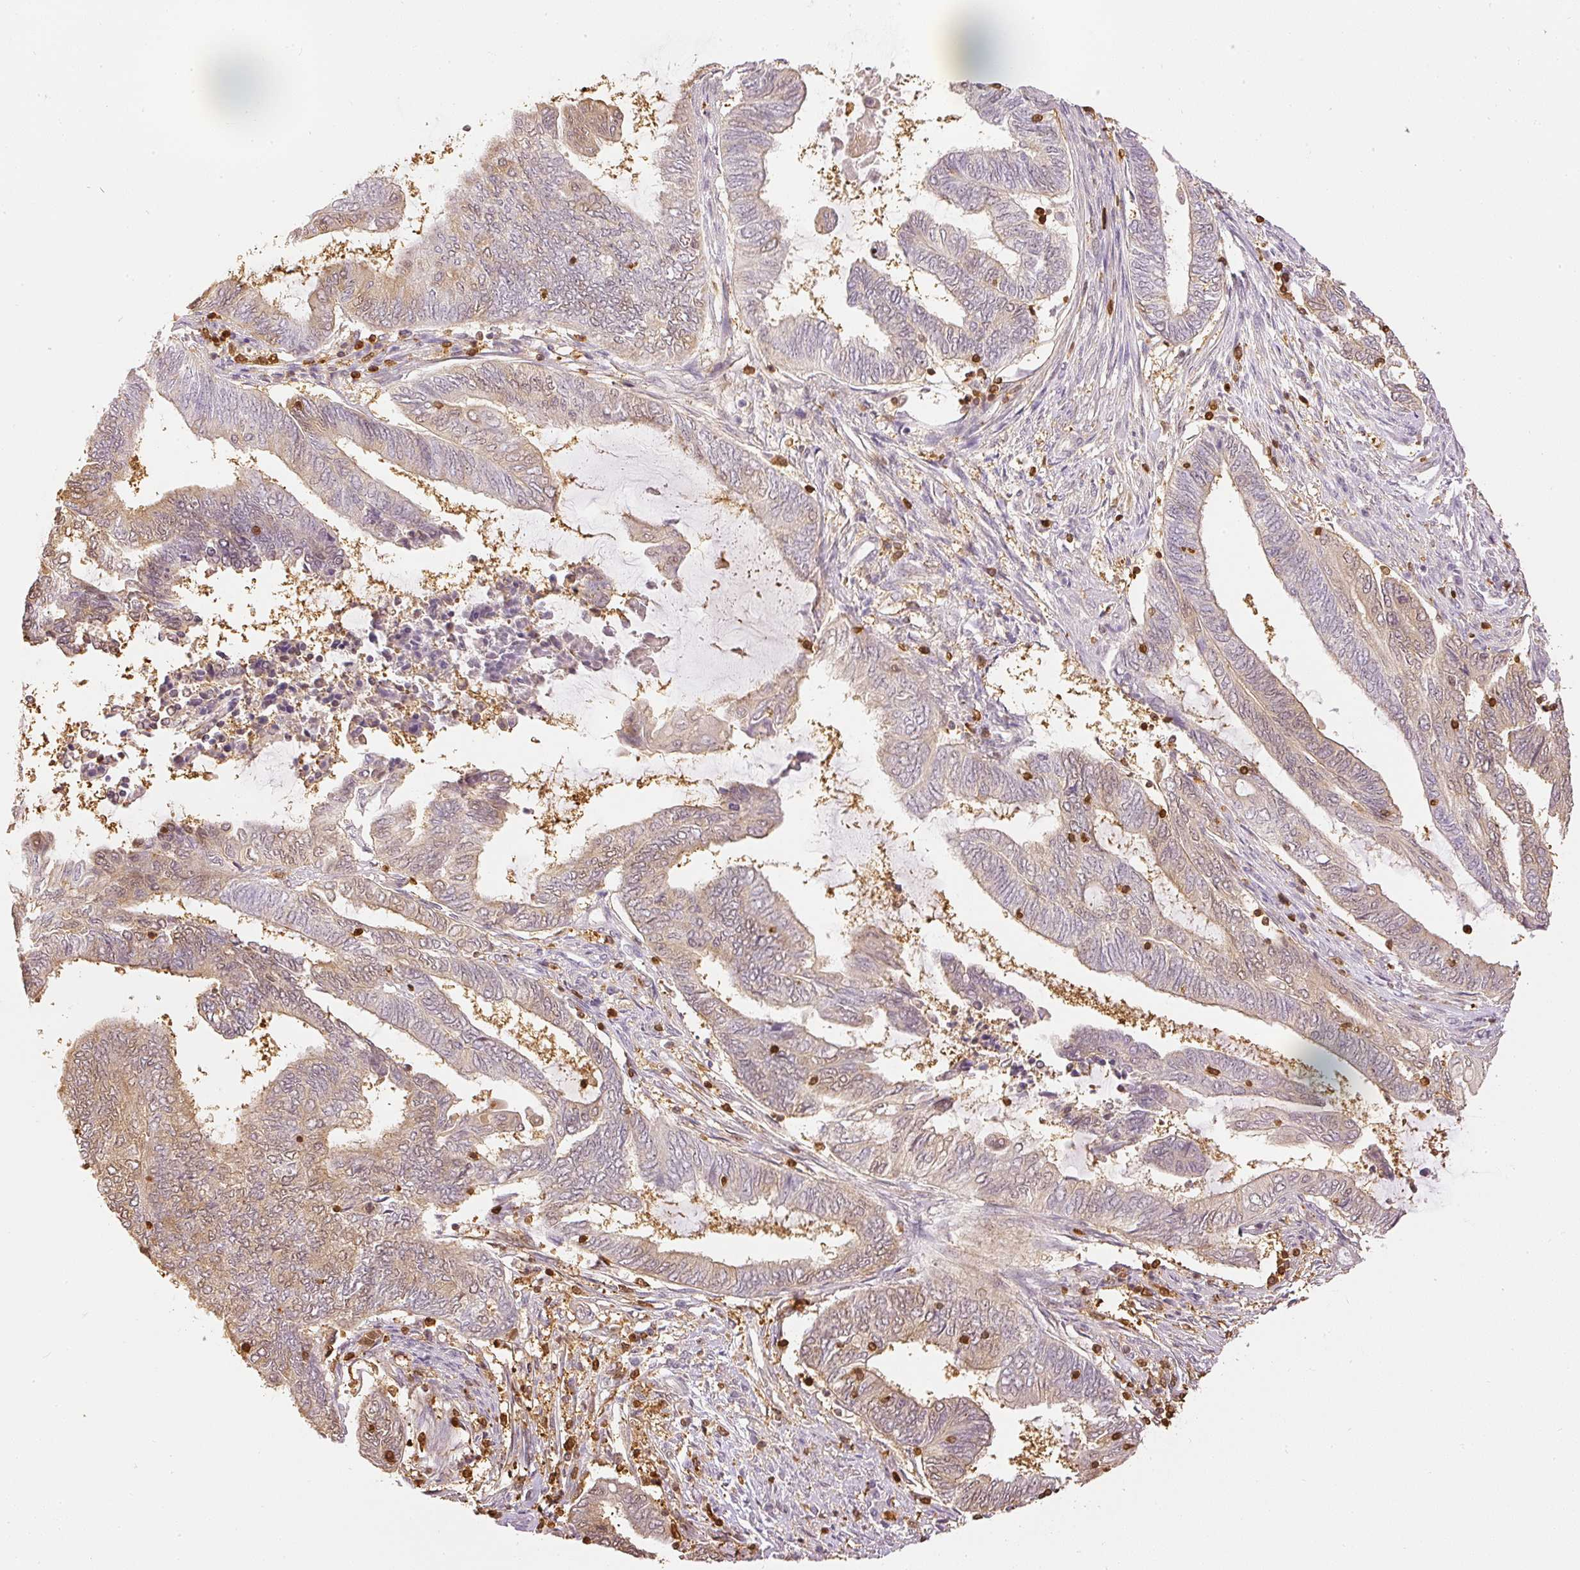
{"staining": {"intensity": "weak", "quantity": "25%-75%", "location": "cytoplasmic/membranous,nuclear"}, "tissue": "endometrial cancer", "cell_type": "Tumor cells", "image_type": "cancer", "snomed": [{"axis": "morphology", "description": "Adenocarcinoma, NOS"}, {"axis": "topography", "description": "Uterus"}, {"axis": "topography", "description": "Endometrium"}], "caption": "Protein analysis of adenocarcinoma (endometrial) tissue displays weak cytoplasmic/membranous and nuclear expression in approximately 25%-75% of tumor cells.", "gene": "PFN1", "patient": {"sex": "female", "age": 70}}